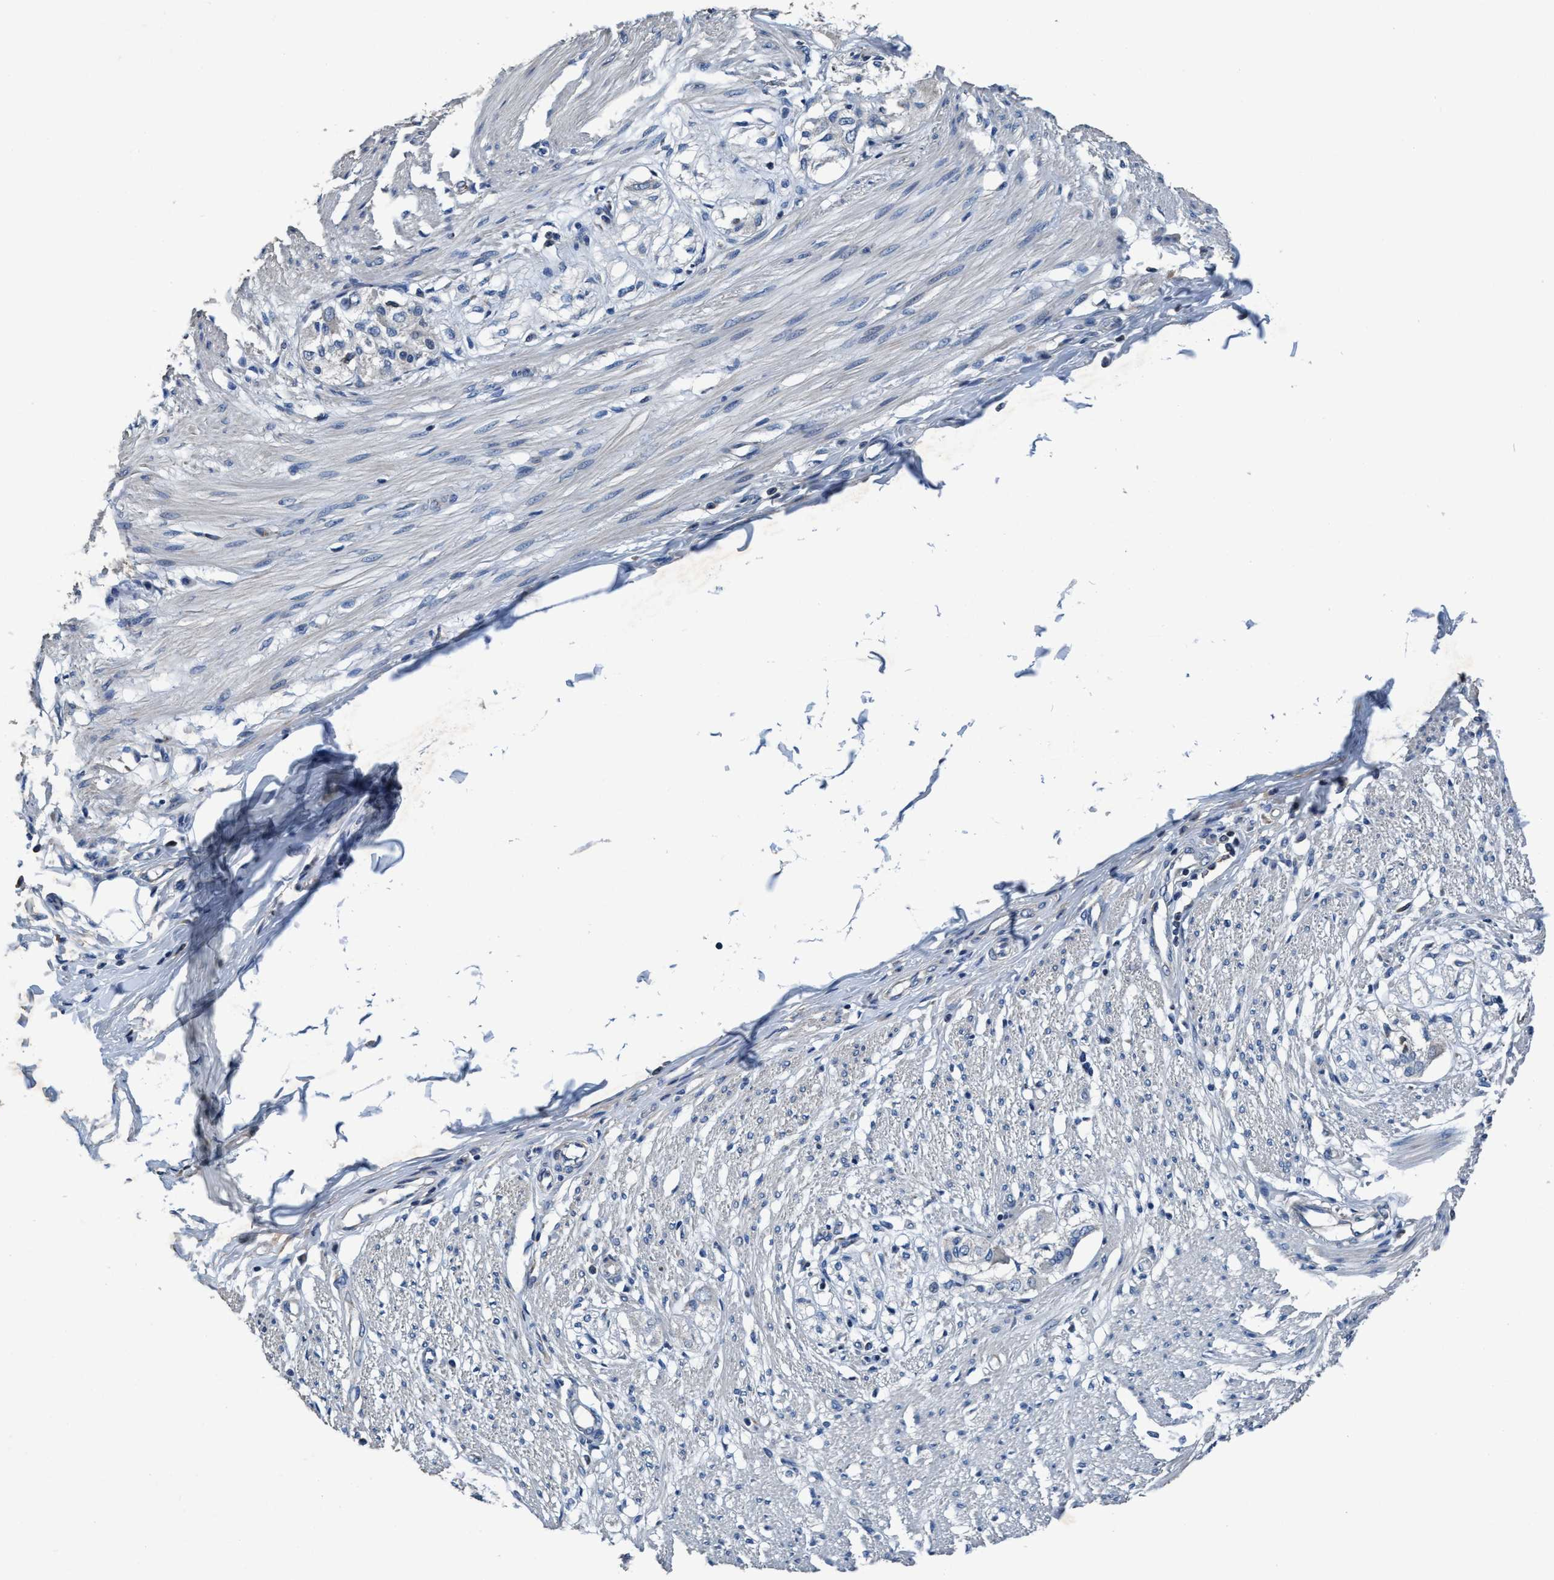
{"staining": {"intensity": "weak", "quantity": "<25%", "location": "cytoplasmic/membranous"}, "tissue": "smooth muscle", "cell_type": "Smooth muscle cells", "image_type": "normal", "snomed": [{"axis": "morphology", "description": "Normal tissue, NOS"}, {"axis": "morphology", "description": "Adenocarcinoma, NOS"}, {"axis": "topography", "description": "Colon"}, {"axis": "topography", "description": "Peripheral nerve tissue"}], "caption": "There is no significant expression in smooth muscle cells of smooth muscle. The staining is performed using DAB (3,3'-diaminobenzidine) brown chromogen with nuclei counter-stained in using hematoxylin.", "gene": "ANKFN1", "patient": {"sex": "male", "age": 14}}